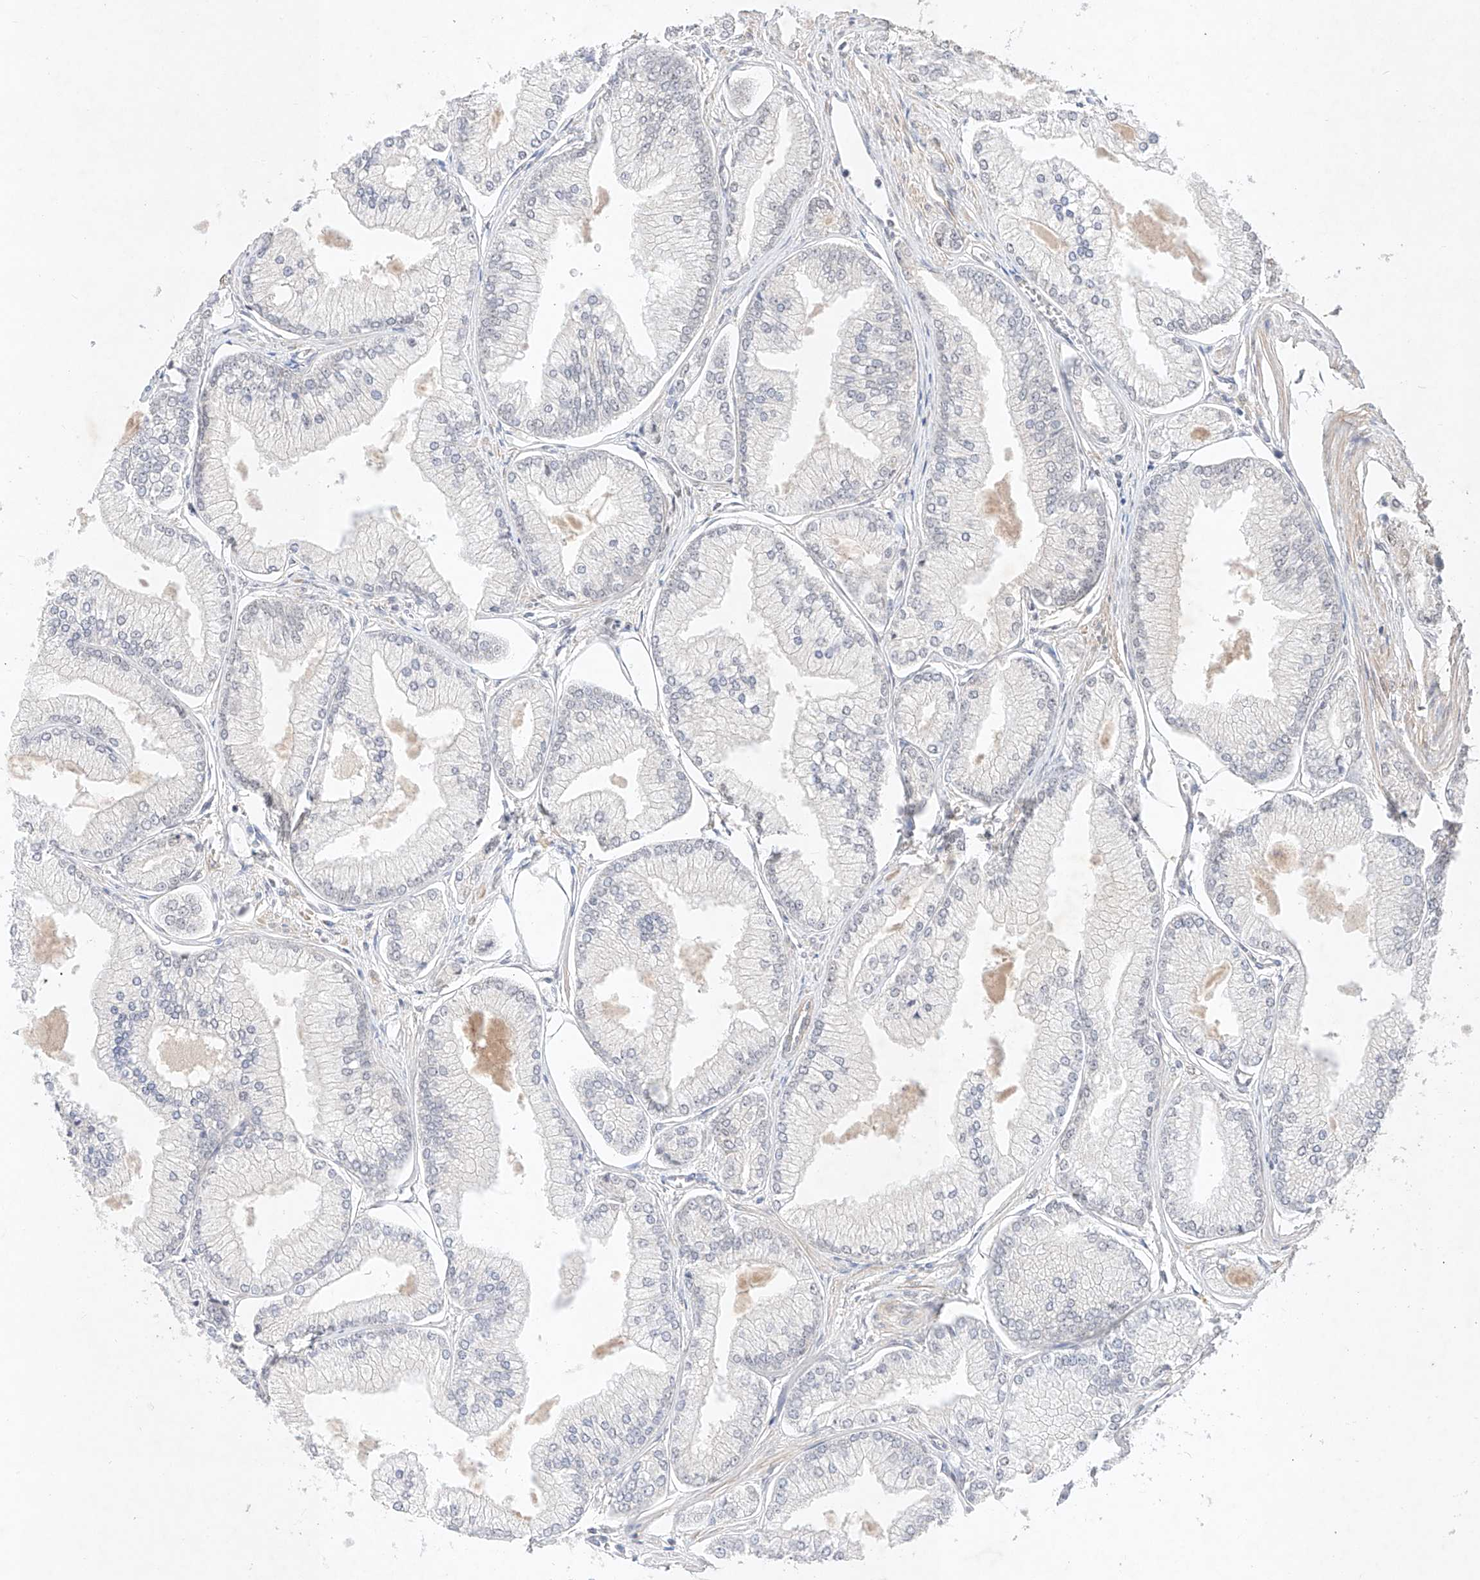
{"staining": {"intensity": "negative", "quantity": "none", "location": "none"}, "tissue": "prostate cancer", "cell_type": "Tumor cells", "image_type": "cancer", "snomed": [{"axis": "morphology", "description": "Adenocarcinoma, Low grade"}, {"axis": "topography", "description": "Prostate"}], "caption": "There is no significant expression in tumor cells of prostate cancer (low-grade adenocarcinoma).", "gene": "ZNF124", "patient": {"sex": "male", "age": 52}}